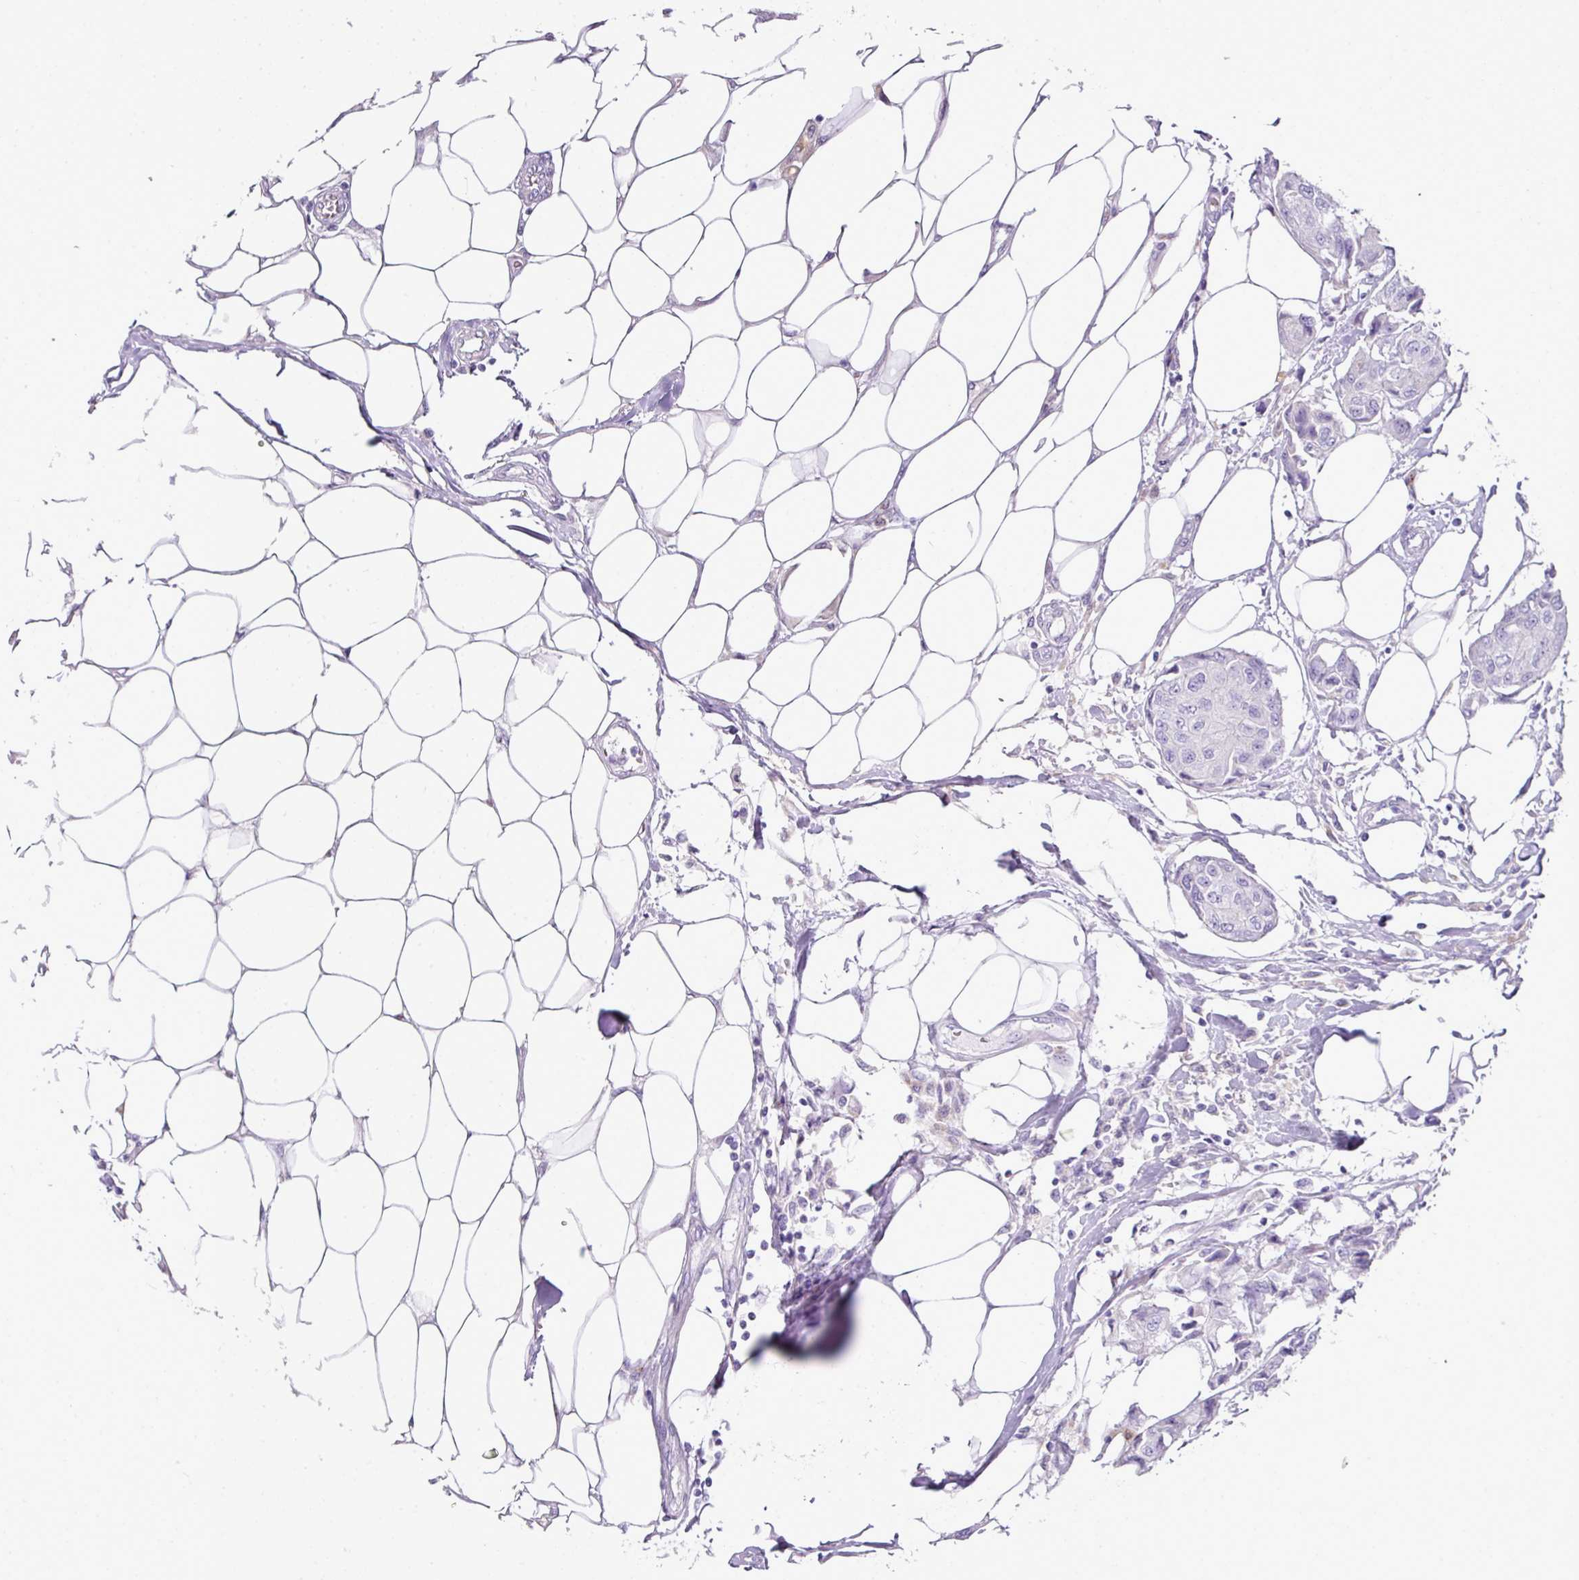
{"staining": {"intensity": "negative", "quantity": "none", "location": "none"}, "tissue": "breast cancer", "cell_type": "Tumor cells", "image_type": "cancer", "snomed": [{"axis": "morphology", "description": "Duct carcinoma"}, {"axis": "topography", "description": "Breast"}, {"axis": "topography", "description": "Lymph node"}], "caption": "Immunohistochemical staining of human invasive ductal carcinoma (breast) demonstrates no significant positivity in tumor cells.", "gene": "PGAP4", "patient": {"sex": "female", "age": 80}}